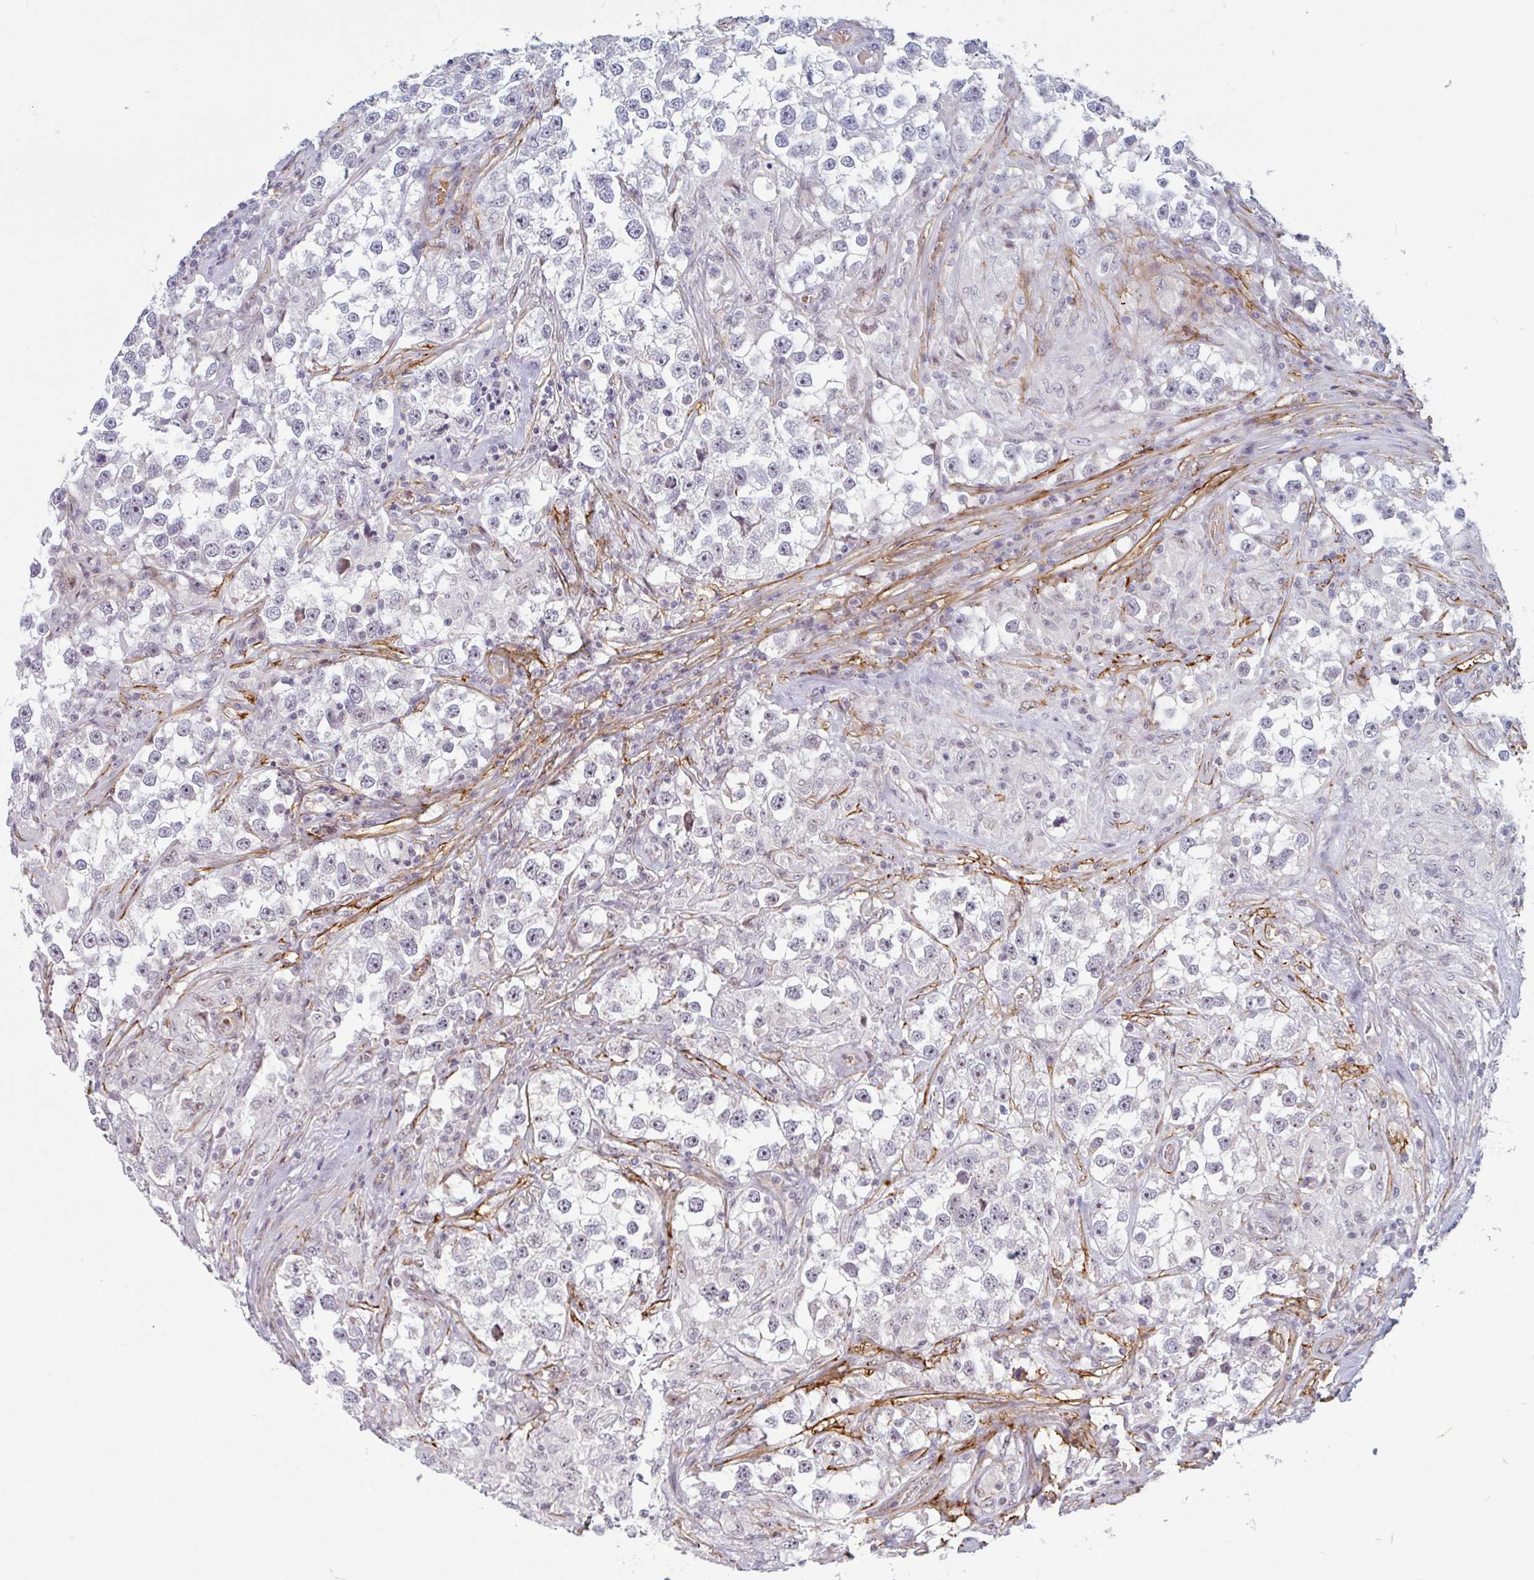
{"staining": {"intensity": "negative", "quantity": "none", "location": "none"}, "tissue": "testis cancer", "cell_type": "Tumor cells", "image_type": "cancer", "snomed": [{"axis": "morphology", "description": "Seminoma, NOS"}, {"axis": "topography", "description": "Testis"}], "caption": "Micrograph shows no significant protein positivity in tumor cells of testis cancer (seminoma).", "gene": "TMEM119", "patient": {"sex": "male", "age": 46}}